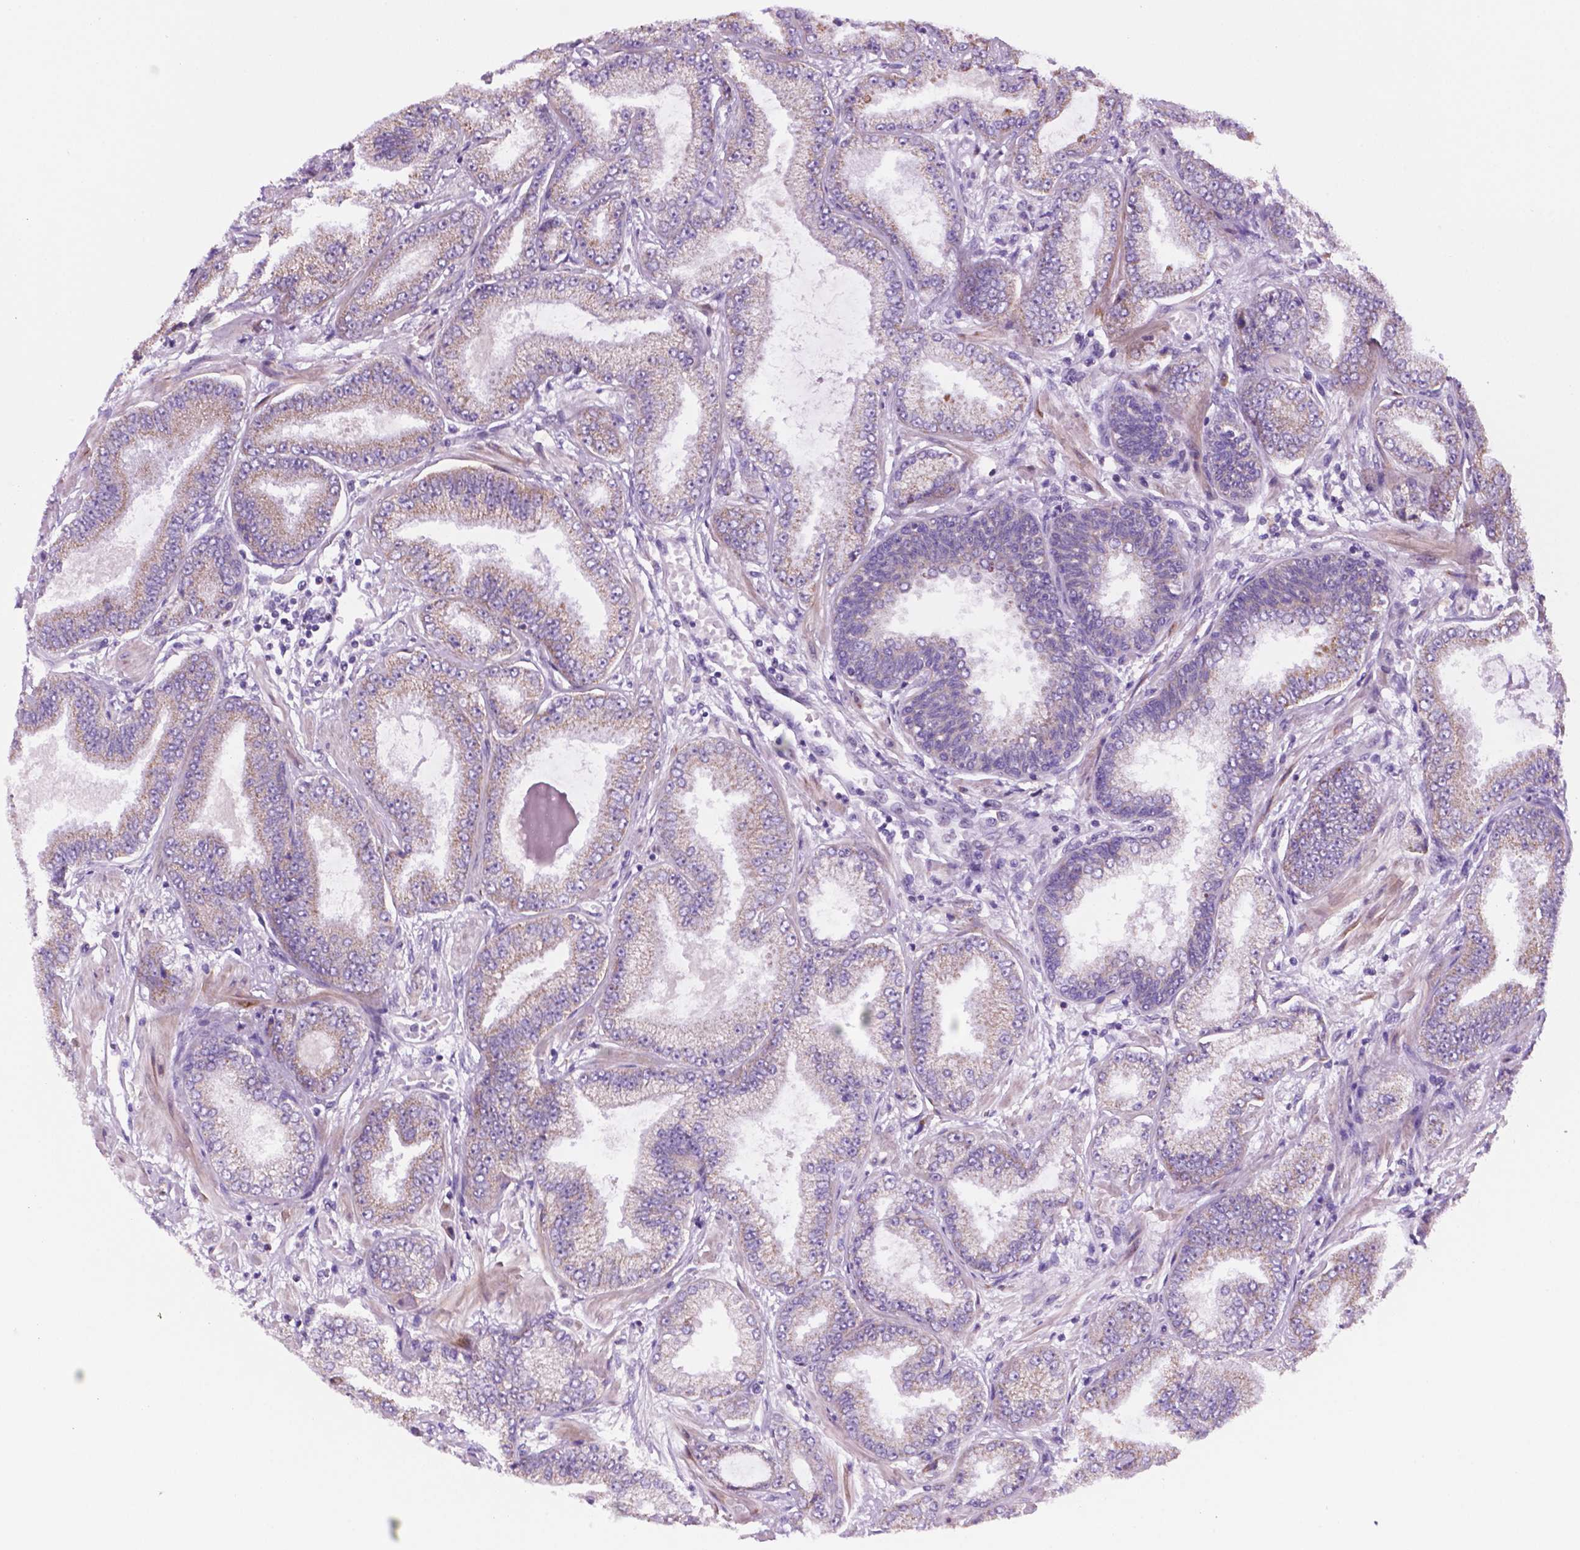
{"staining": {"intensity": "negative", "quantity": "none", "location": "none"}, "tissue": "prostate cancer", "cell_type": "Tumor cells", "image_type": "cancer", "snomed": [{"axis": "morphology", "description": "Adenocarcinoma, Low grade"}, {"axis": "topography", "description": "Prostate"}], "caption": "Immunohistochemistry of human low-grade adenocarcinoma (prostate) exhibits no expression in tumor cells. (DAB (3,3'-diaminobenzidine) immunohistochemistry (IHC), high magnification).", "gene": "C18orf21", "patient": {"sex": "male", "age": 55}}